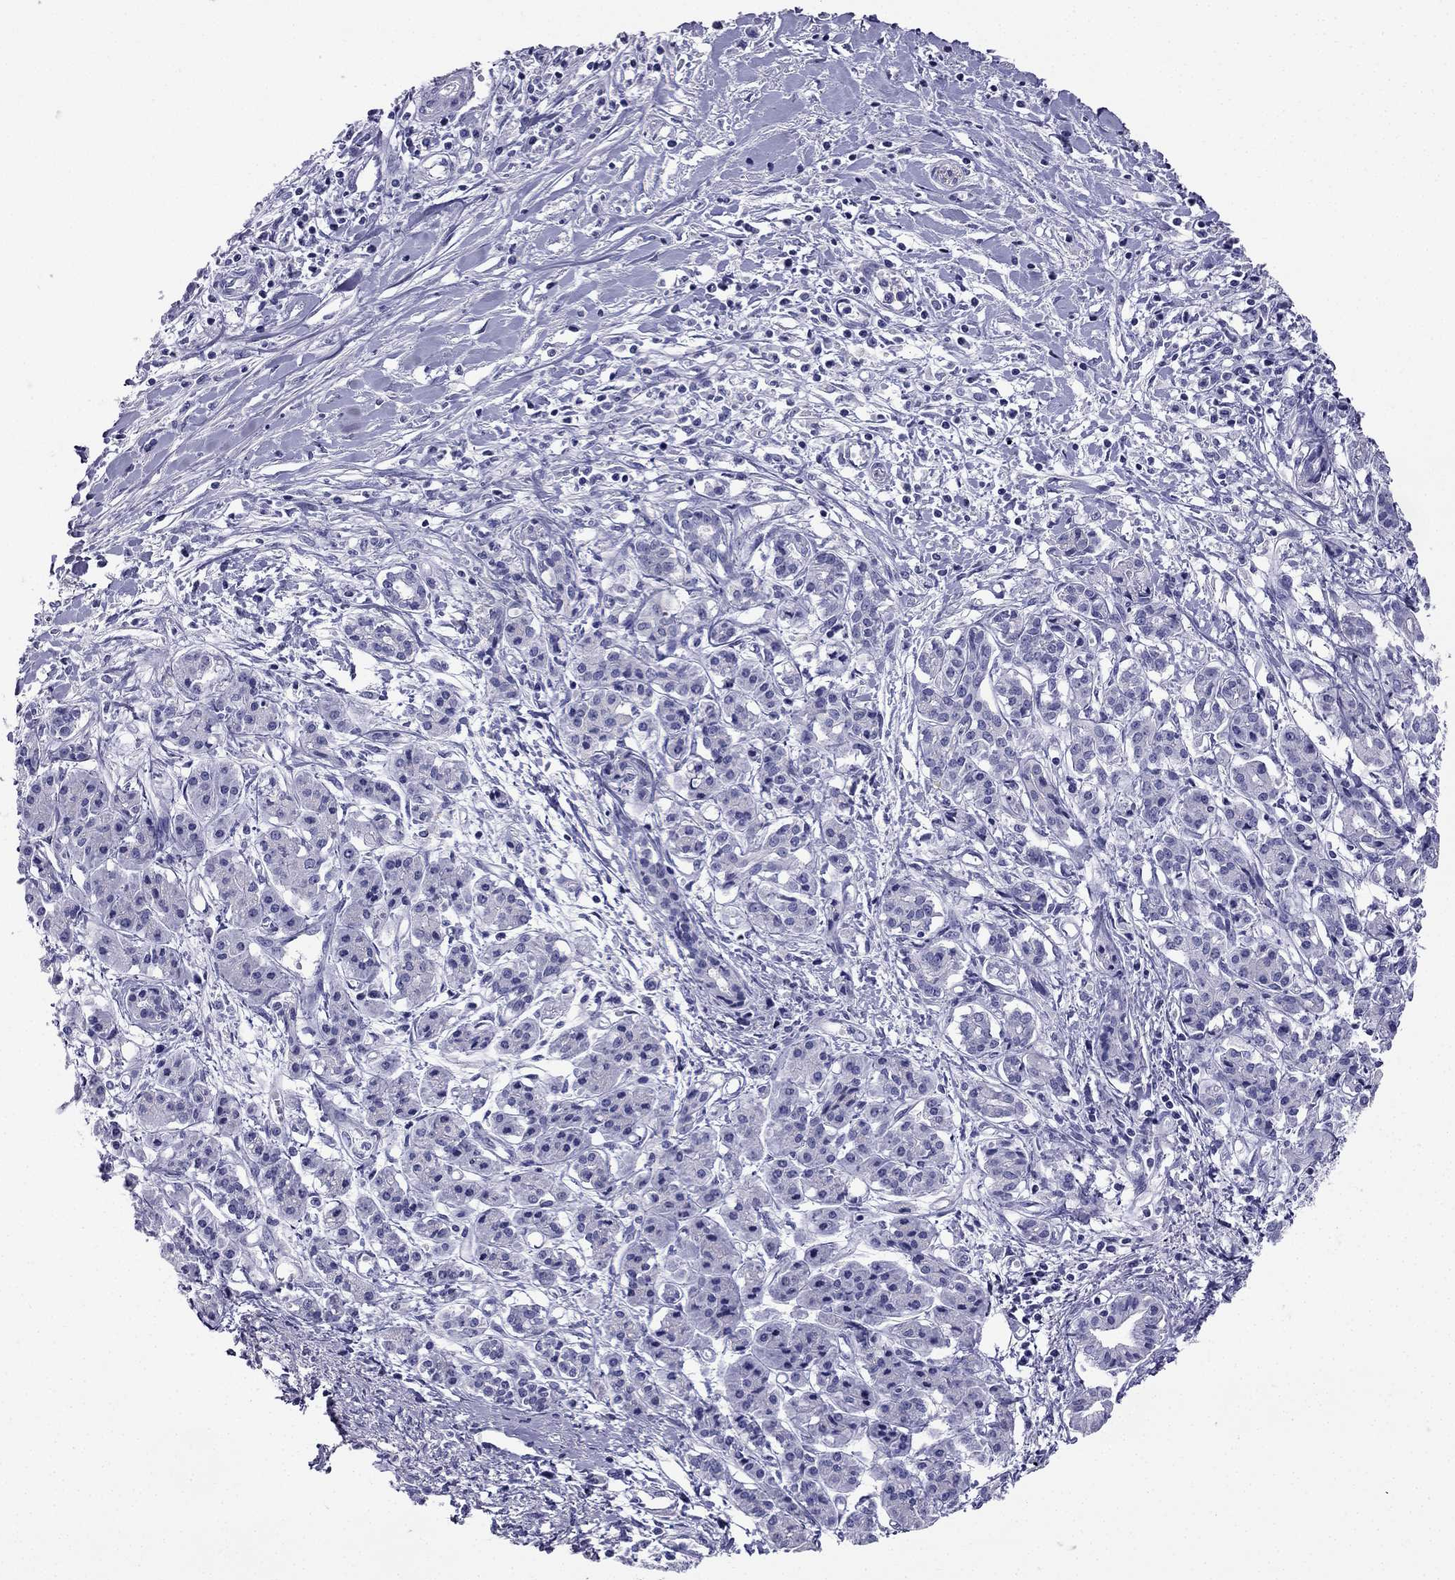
{"staining": {"intensity": "negative", "quantity": "none", "location": "none"}, "tissue": "pancreatic cancer", "cell_type": "Tumor cells", "image_type": "cancer", "snomed": [{"axis": "morphology", "description": "Adenocarcinoma, NOS"}, {"axis": "topography", "description": "Pancreas"}], "caption": "Immunohistochemistry (IHC) histopathology image of human adenocarcinoma (pancreatic) stained for a protein (brown), which reveals no positivity in tumor cells. The staining was performed using DAB (3,3'-diaminobenzidine) to visualize the protein expression in brown, while the nuclei were stained in blue with hematoxylin (Magnification: 20x).", "gene": "NPTX1", "patient": {"sex": "male", "age": 48}}